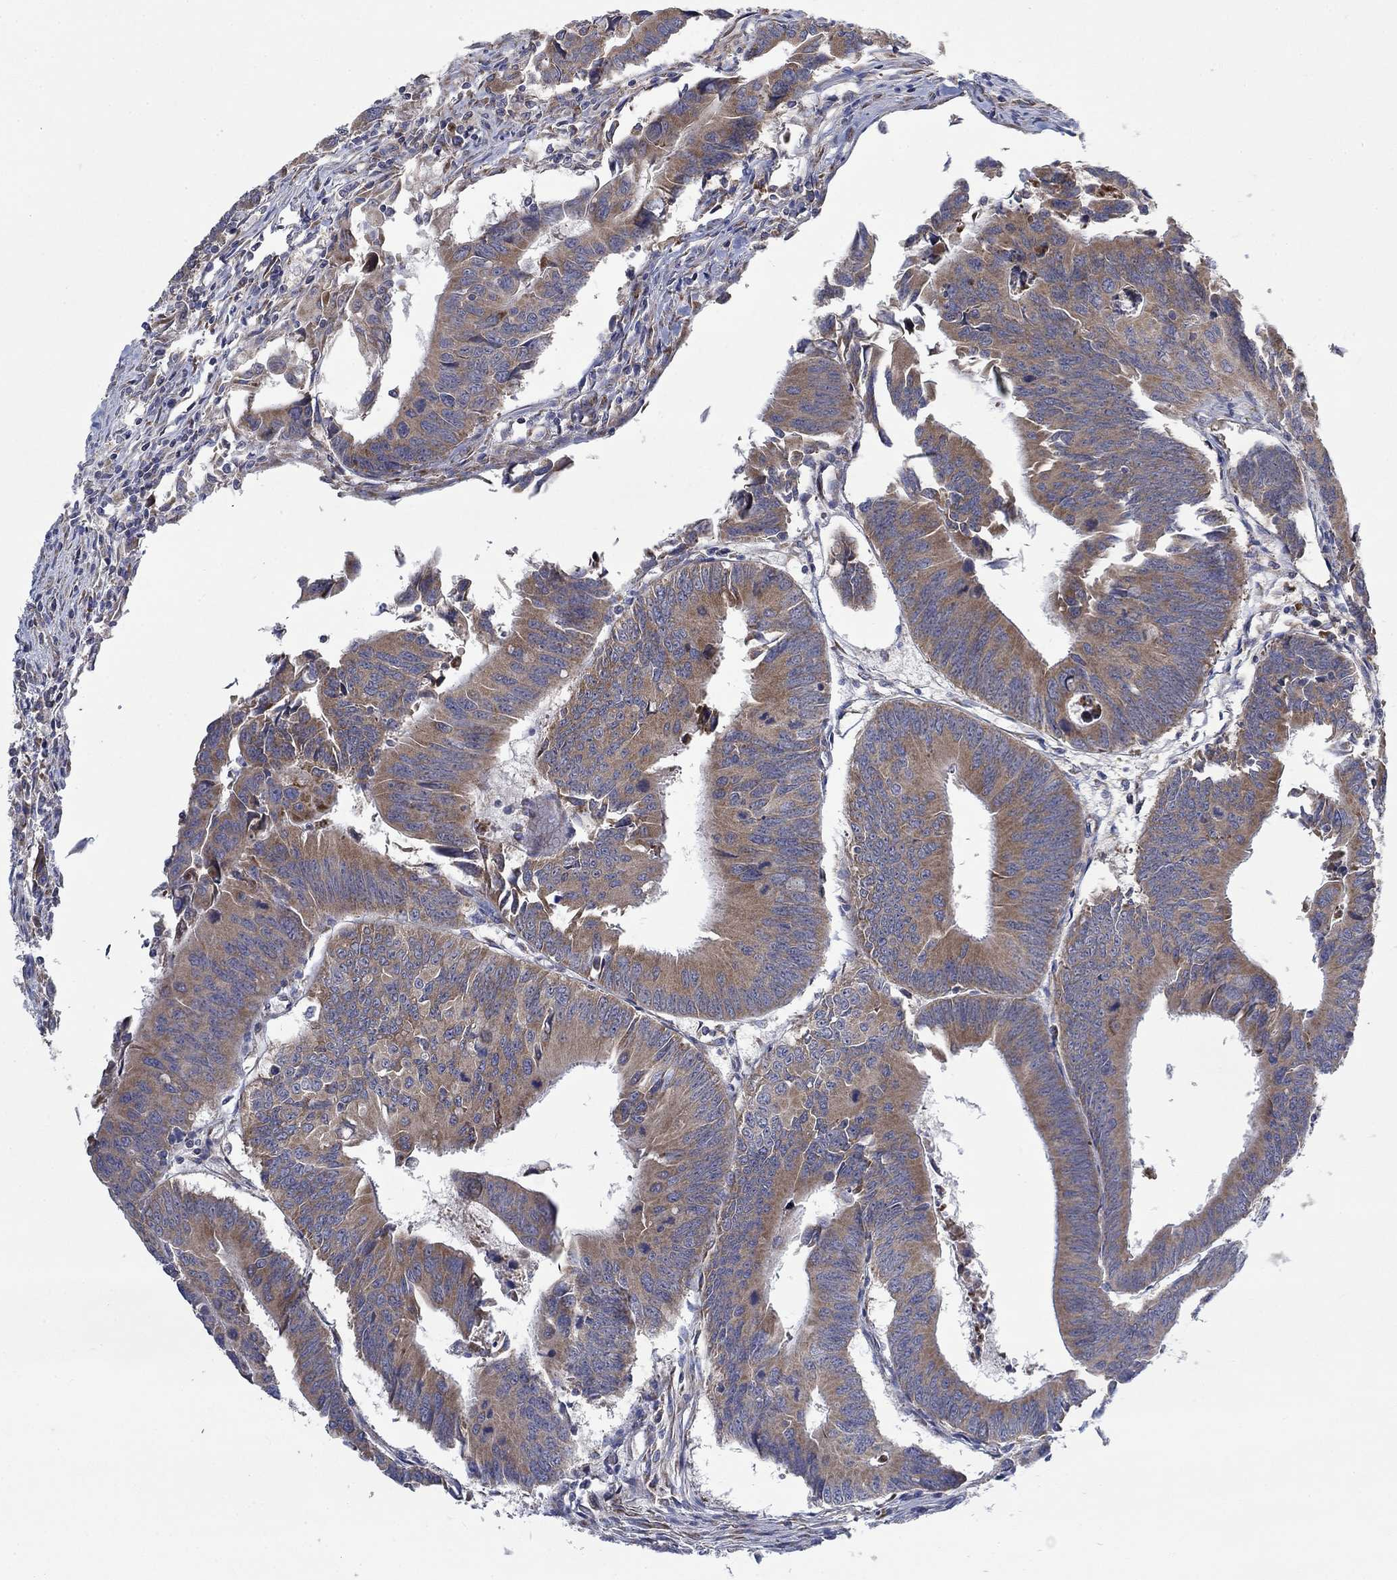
{"staining": {"intensity": "moderate", "quantity": "25%-75%", "location": "cytoplasmic/membranous"}, "tissue": "colorectal cancer", "cell_type": "Tumor cells", "image_type": "cancer", "snomed": [{"axis": "morphology", "description": "Adenocarcinoma, NOS"}, {"axis": "topography", "description": "Rectum"}], "caption": "The photomicrograph displays a brown stain indicating the presence of a protein in the cytoplasmic/membranous of tumor cells in colorectal cancer.", "gene": "RPLP0", "patient": {"sex": "male", "age": 67}}